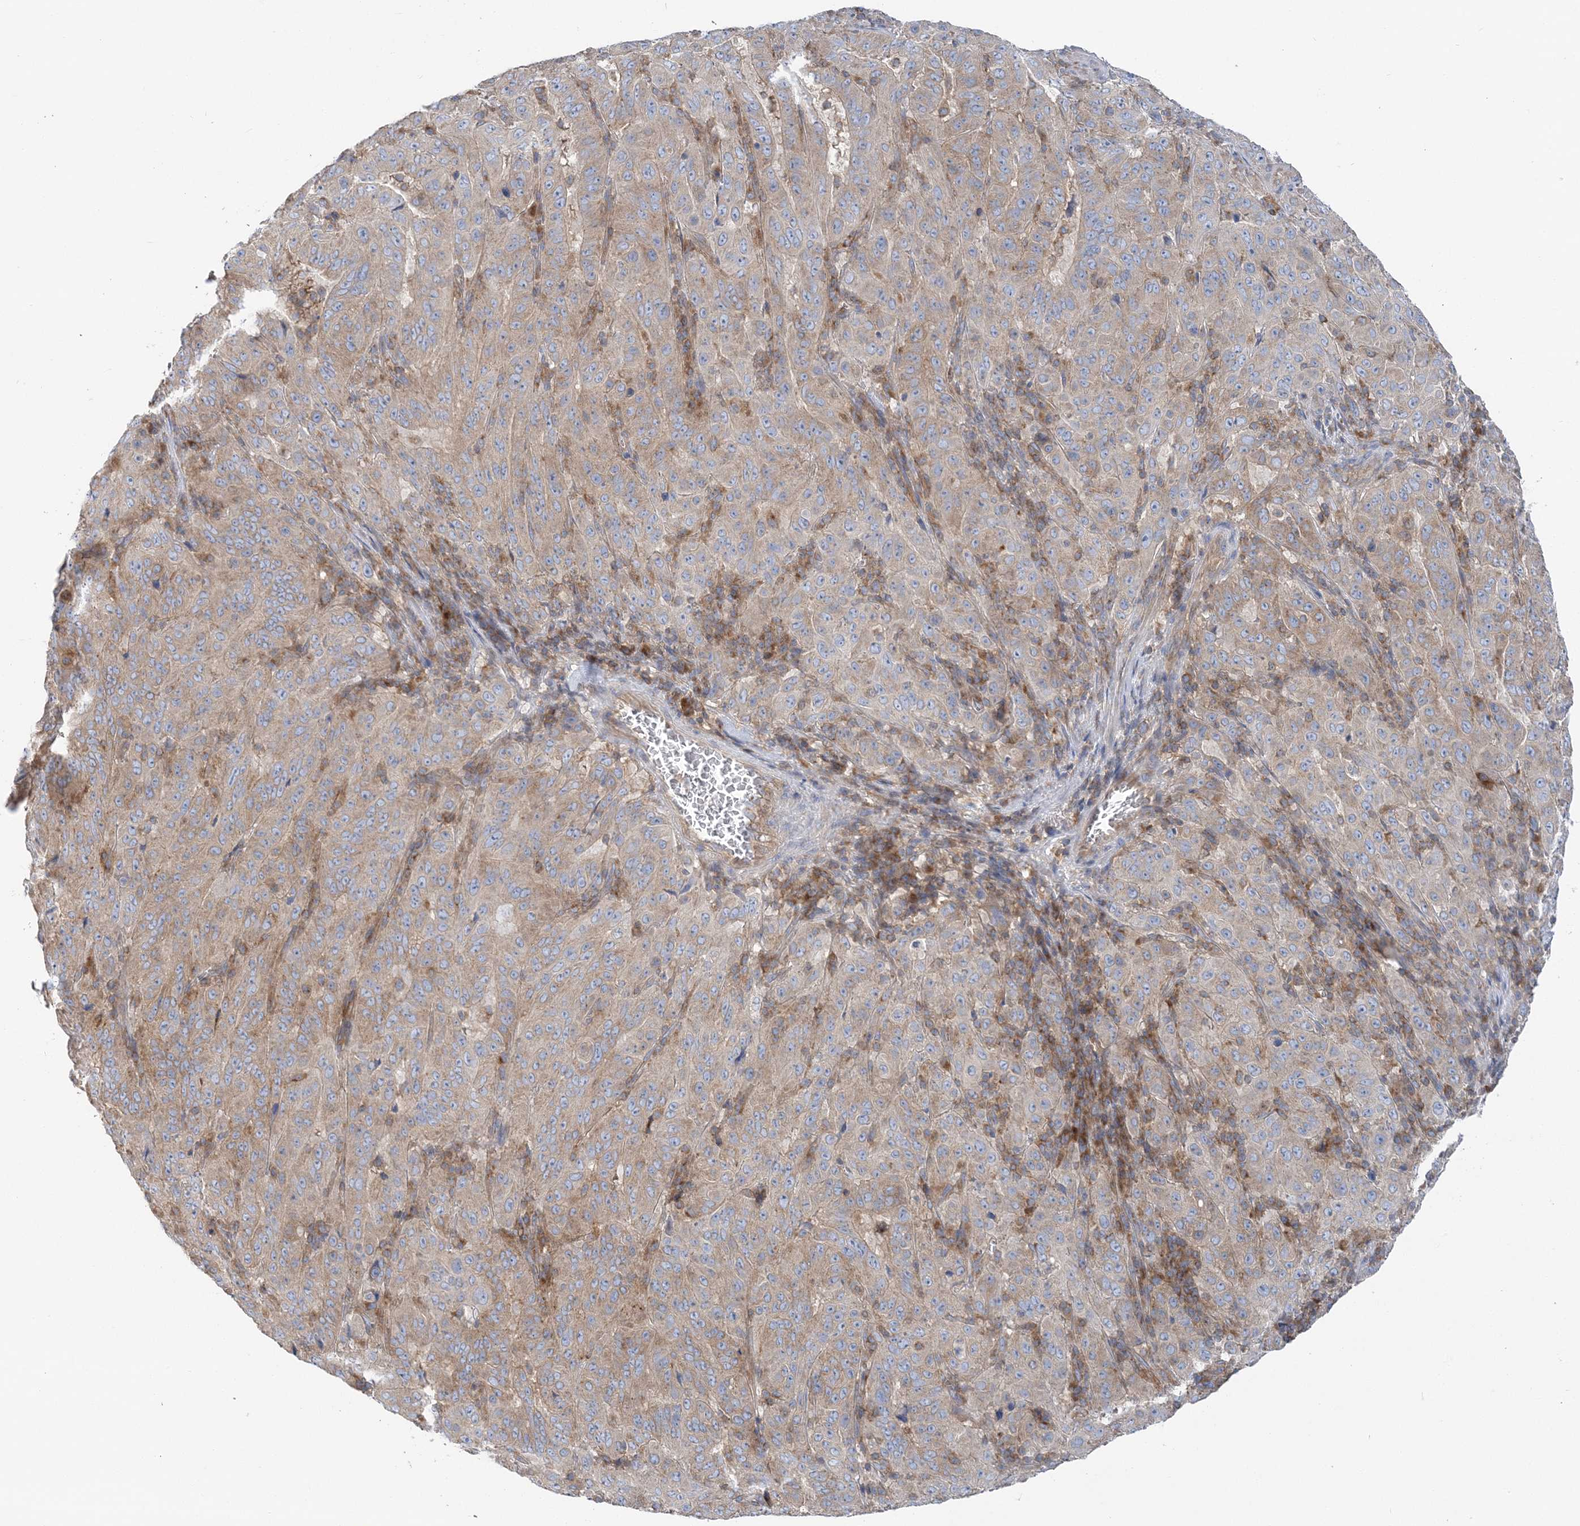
{"staining": {"intensity": "moderate", "quantity": "25%-75%", "location": "cytoplasmic/membranous"}, "tissue": "pancreatic cancer", "cell_type": "Tumor cells", "image_type": "cancer", "snomed": [{"axis": "morphology", "description": "Adenocarcinoma, NOS"}, {"axis": "topography", "description": "Pancreas"}], "caption": "Immunohistochemistry (IHC) image of neoplastic tissue: adenocarcinoma (pancreatic) stained using immunohistochemistry reveals medium levels of moderate protein expression localized specifically in the cytoplasmic/membranous of tumor cells, appearing as a cytoplasmic/membranous brown color.", "gene": "FAM114A2", "patient": {"sex": "male", "age": 63}}